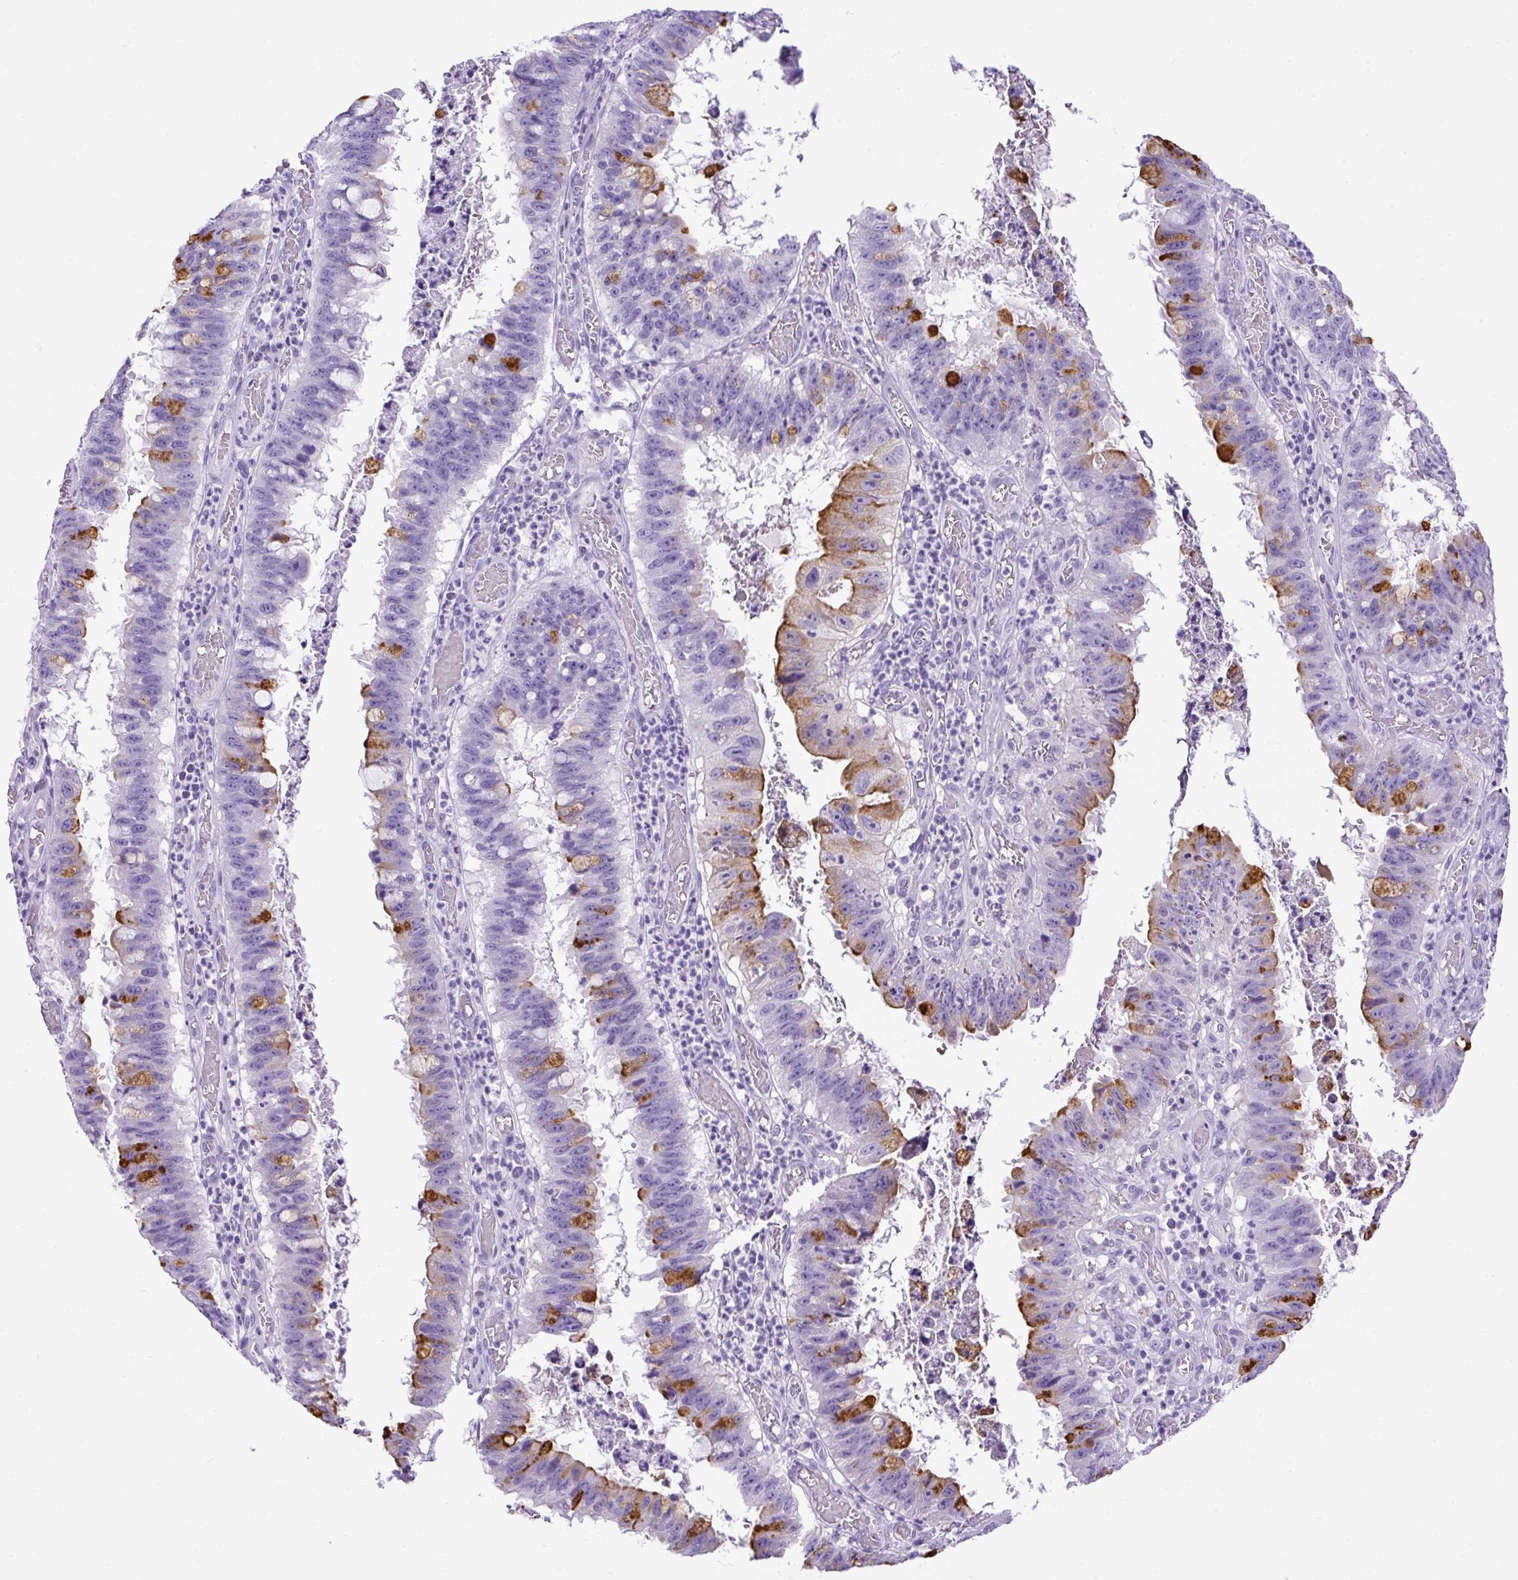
{"staining": {"intensity": "strong", "quantity": "25%-75%", "location": "cytoplasmic/membranous"}, "tissue": "stomach cancer", "cell_type": "Tumor cells", "image_type": "cancer", "snomed": [{"axis": "morphology", "description": "Adenocarcinoma, NOS"}, {"axis": "topography", "description": "Stomach"}], "caption": "Stomach cancer (adenocarcinoma) stained for a protein reveals strong cytoplasmic/membranous positivity in tumor cells.", "gene": "UPP1", "patient": {"sex": "male", "age": 59}}